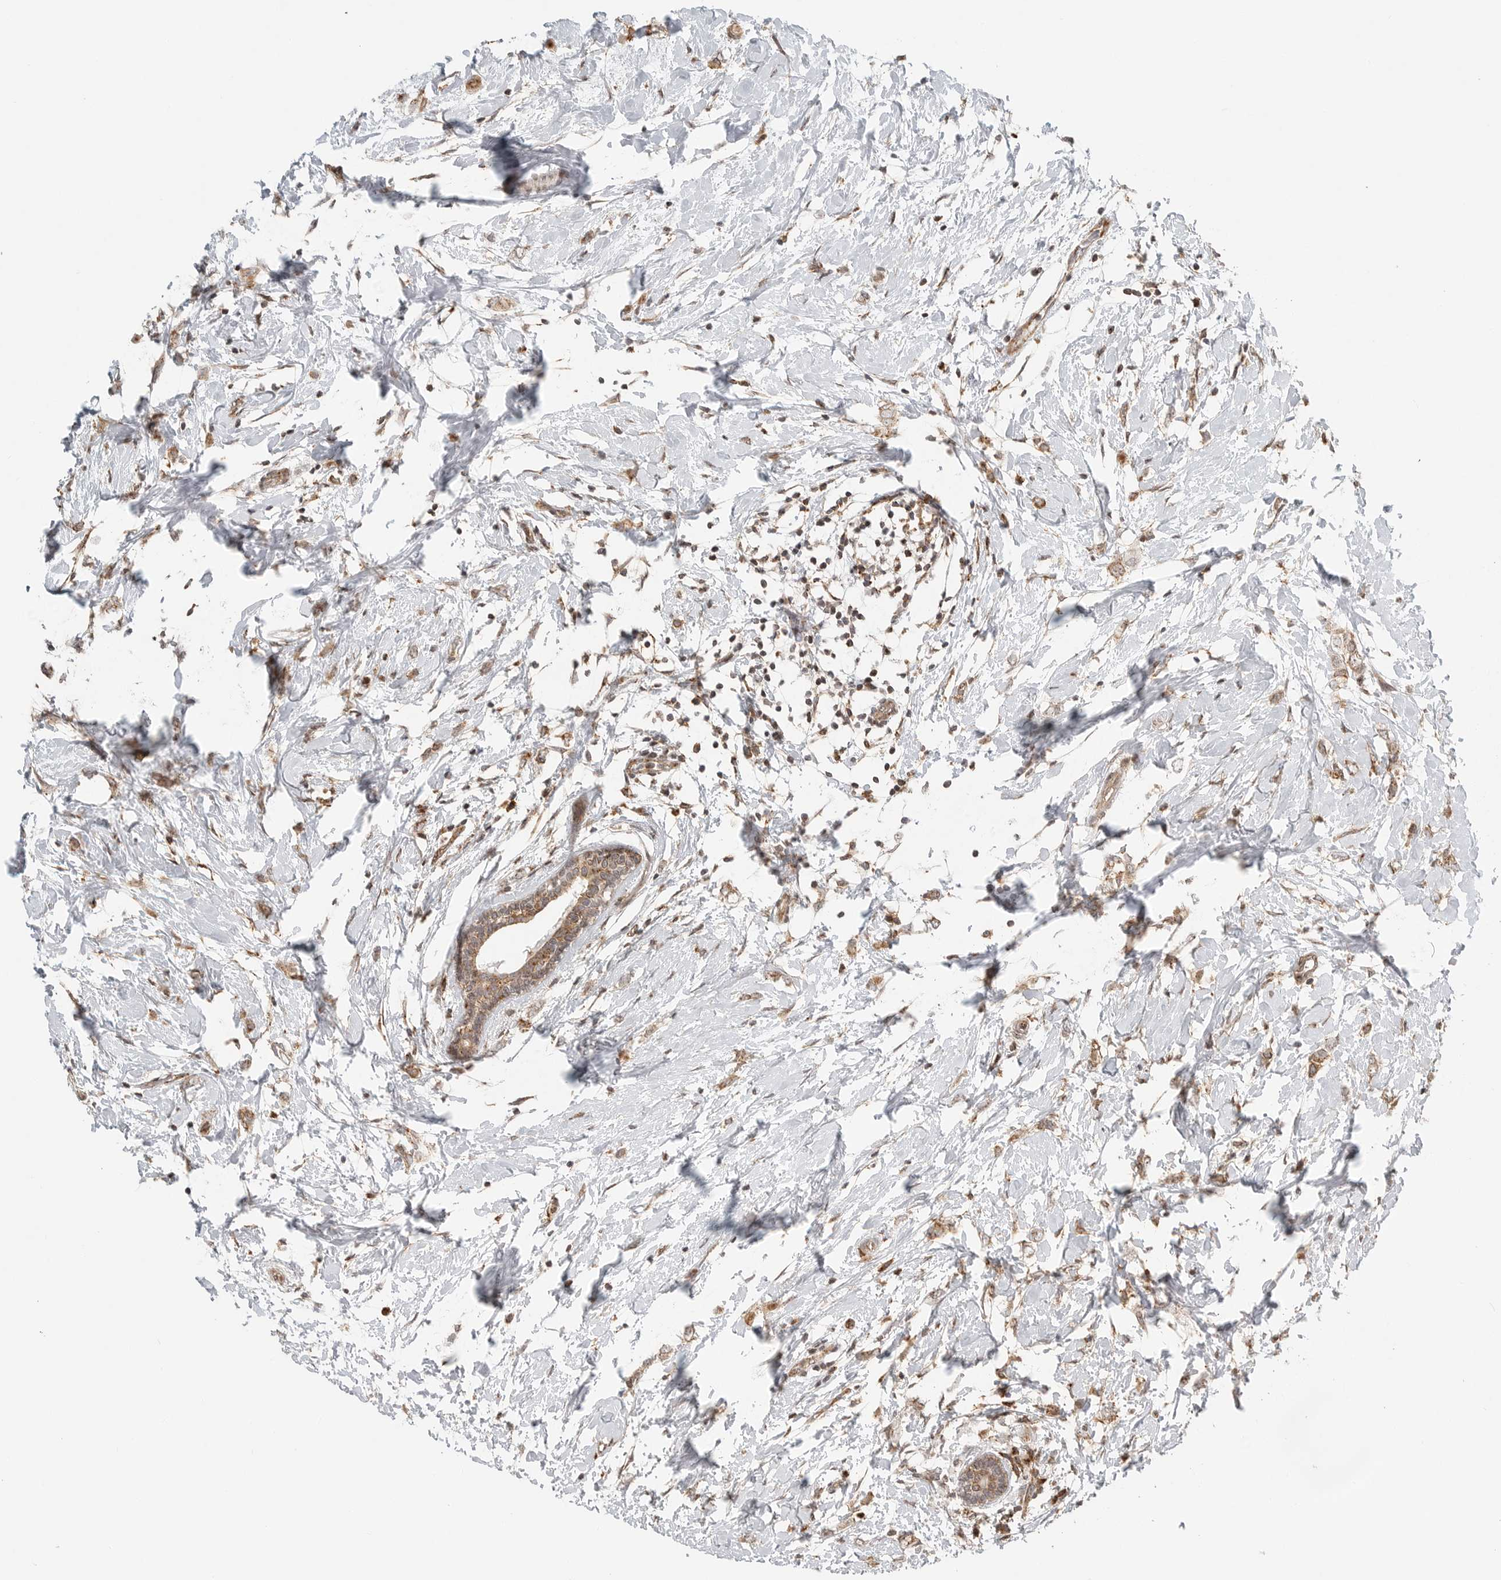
{"staining": {"intensity": "moderate", "quantity": ">75%", "location": "cytoplasmic/membranous"}, "tissue": "breast cancer", "cell_type": "Tumor cells", "image_type": "cancer", "snomed": [{"axis": "morphology", "description": "Normal tissue, NOS"}, {"axis": "morphology", "description": "Lobular carcinoma"}, {"axis": "topography", "description": "Breast"}], "caption": "Immunohistochemistry micrograph of neoplastic tissue: breast cancer (lobular carcinoma) stained using immunohistochemistry shows medium levels of moderate protein expression localized specifically in the cytoplasmic/membranous of tumor cells, appearing as a cytoplasmic/membranous brown color.", "gene": "IDUA", "patient": {"sex": "female", "age": 47}}